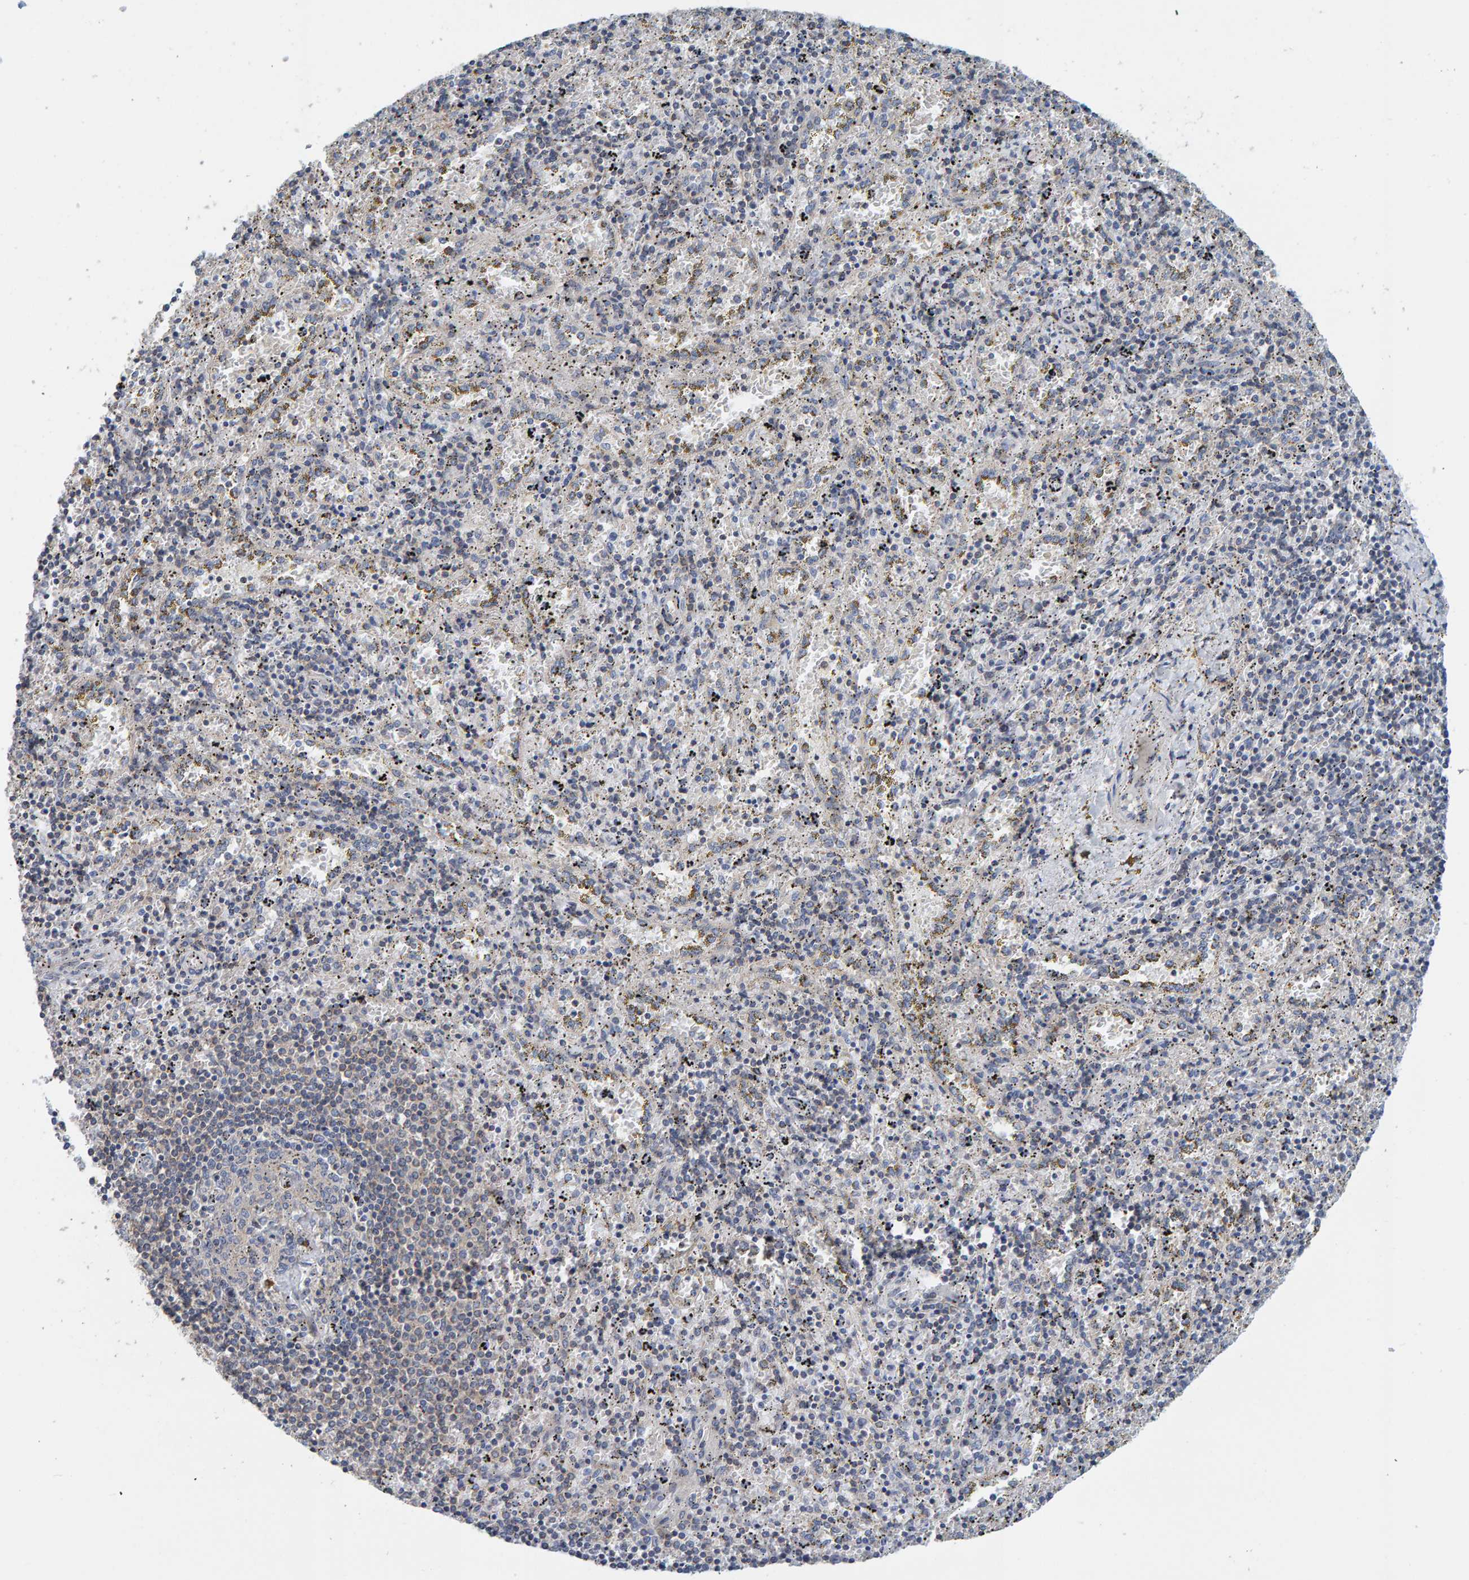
{"staining": {"intensity": "weak", "quantity": "<25%", "location": "cytoplasmic/membranous"}, "tissue": "spleen", "cell_type": "Cells in red pulp", "image_type": "normal", "snomed": [{"axis": "morphology", "description": "Normal tissue, NOS"}, {"axis": "topography", "description": "Spleen"}], "caption": "Cells in red pulp are negative for brown protein staining in unremarkable spleen. (Stains: DAB (3,3'-diaminobenzidine) IHC with hematoxylin counter stain, Microscopy: brightfield microscopy at high magnification).", "gene": "RGP1", "patient": {"sex": "male", "age": 11}}